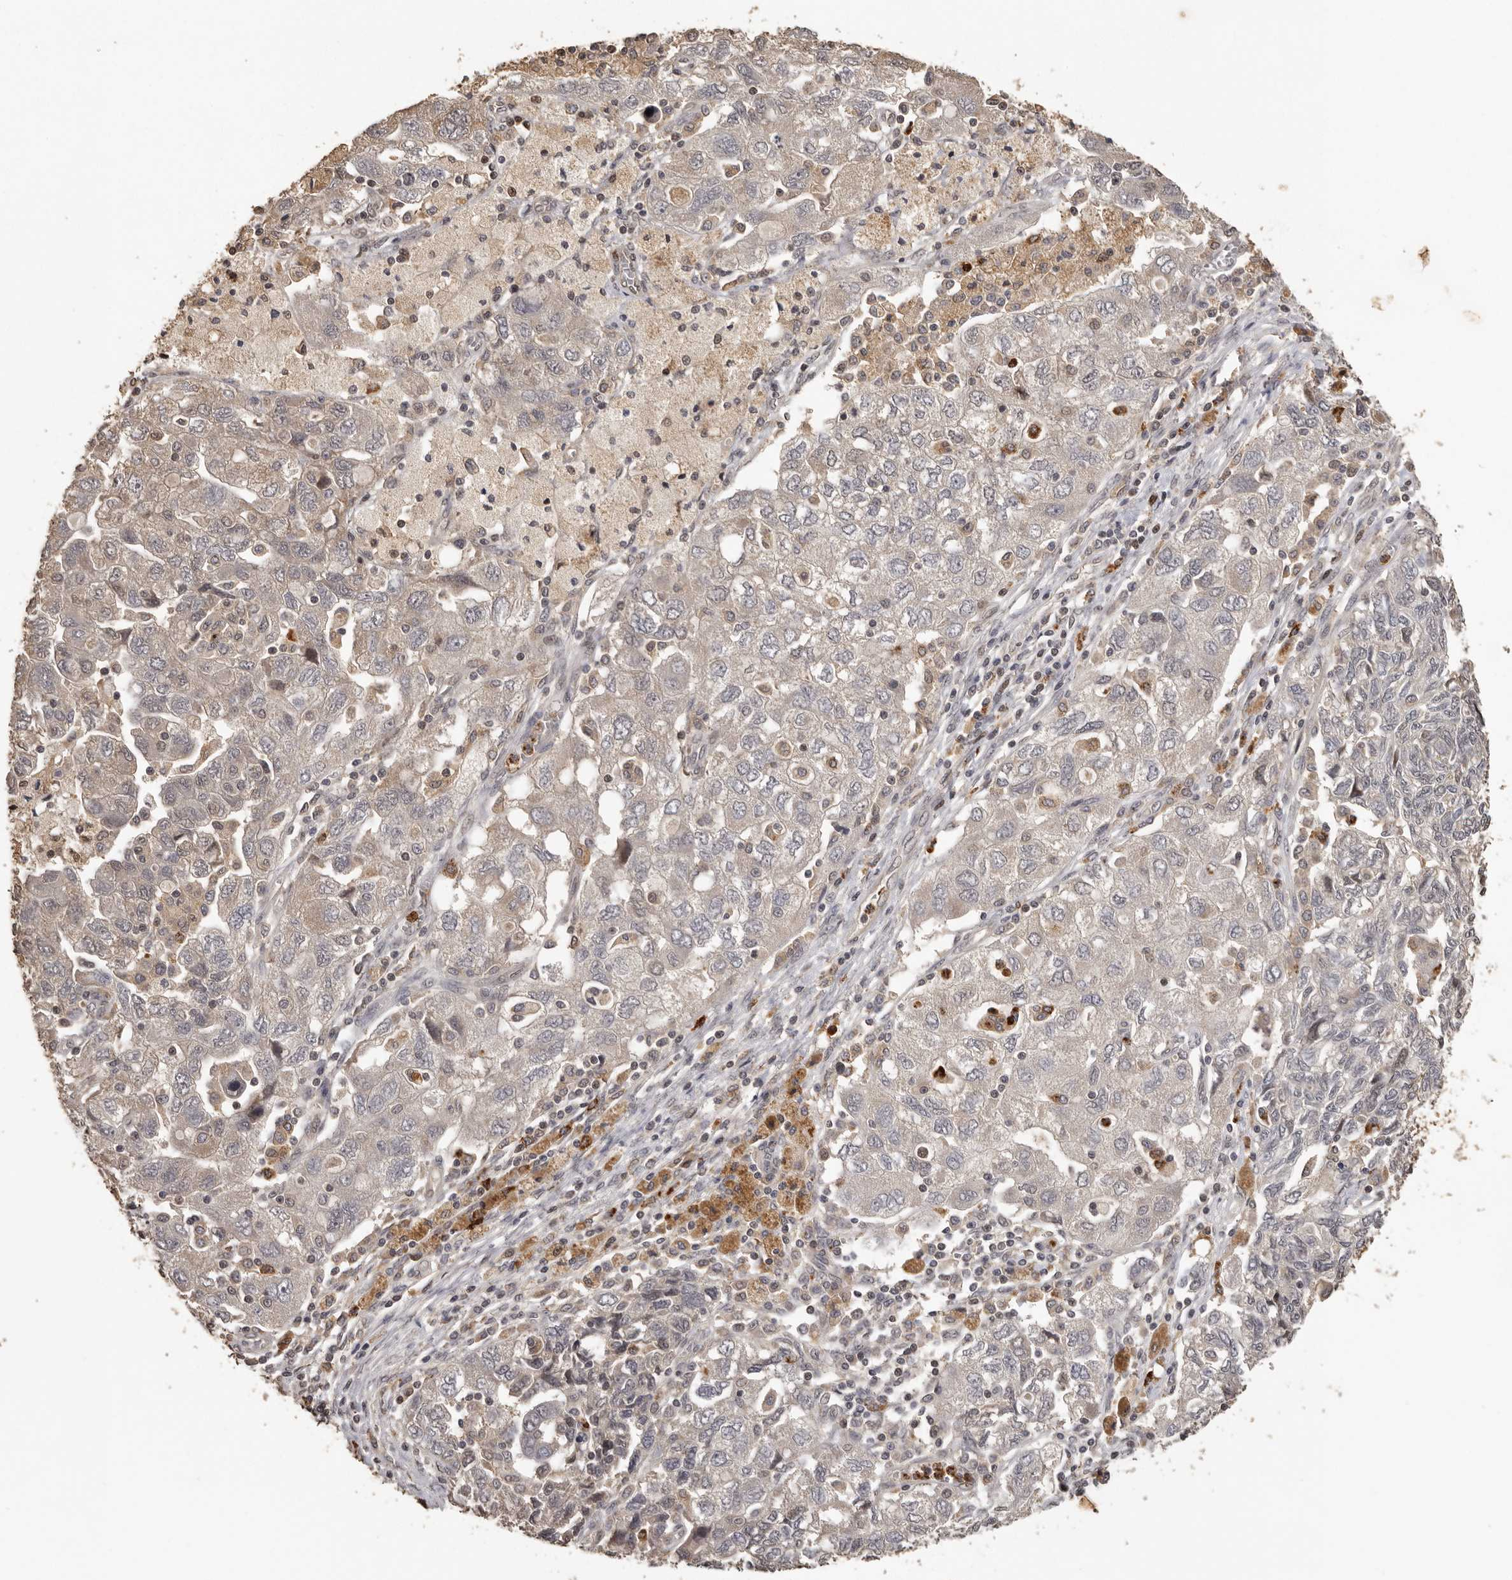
{"staining": {"intensity": "weak", "quantity": "<25%", "location": "cytoplasmic/membranous"}, "tissue": "ovarian cancer", "cell_type": "Tumor cells", "image_type": "cancer", "snomed": [{"axis": "morphology", "description": "Carcinoma, NOS"}, {"axis": "morphology", "description": "Cystadenocarcinoma, serous, NOS"}, {"axis": "topography", "description": "Ovary"}], "caption": "IHC image of human carcinoma (ovarian) stained for a protein (brown), which reveals no positivity in tumor cells.", "gene": "KIF2B", "patient": {"sex": "female", "age": 69}}